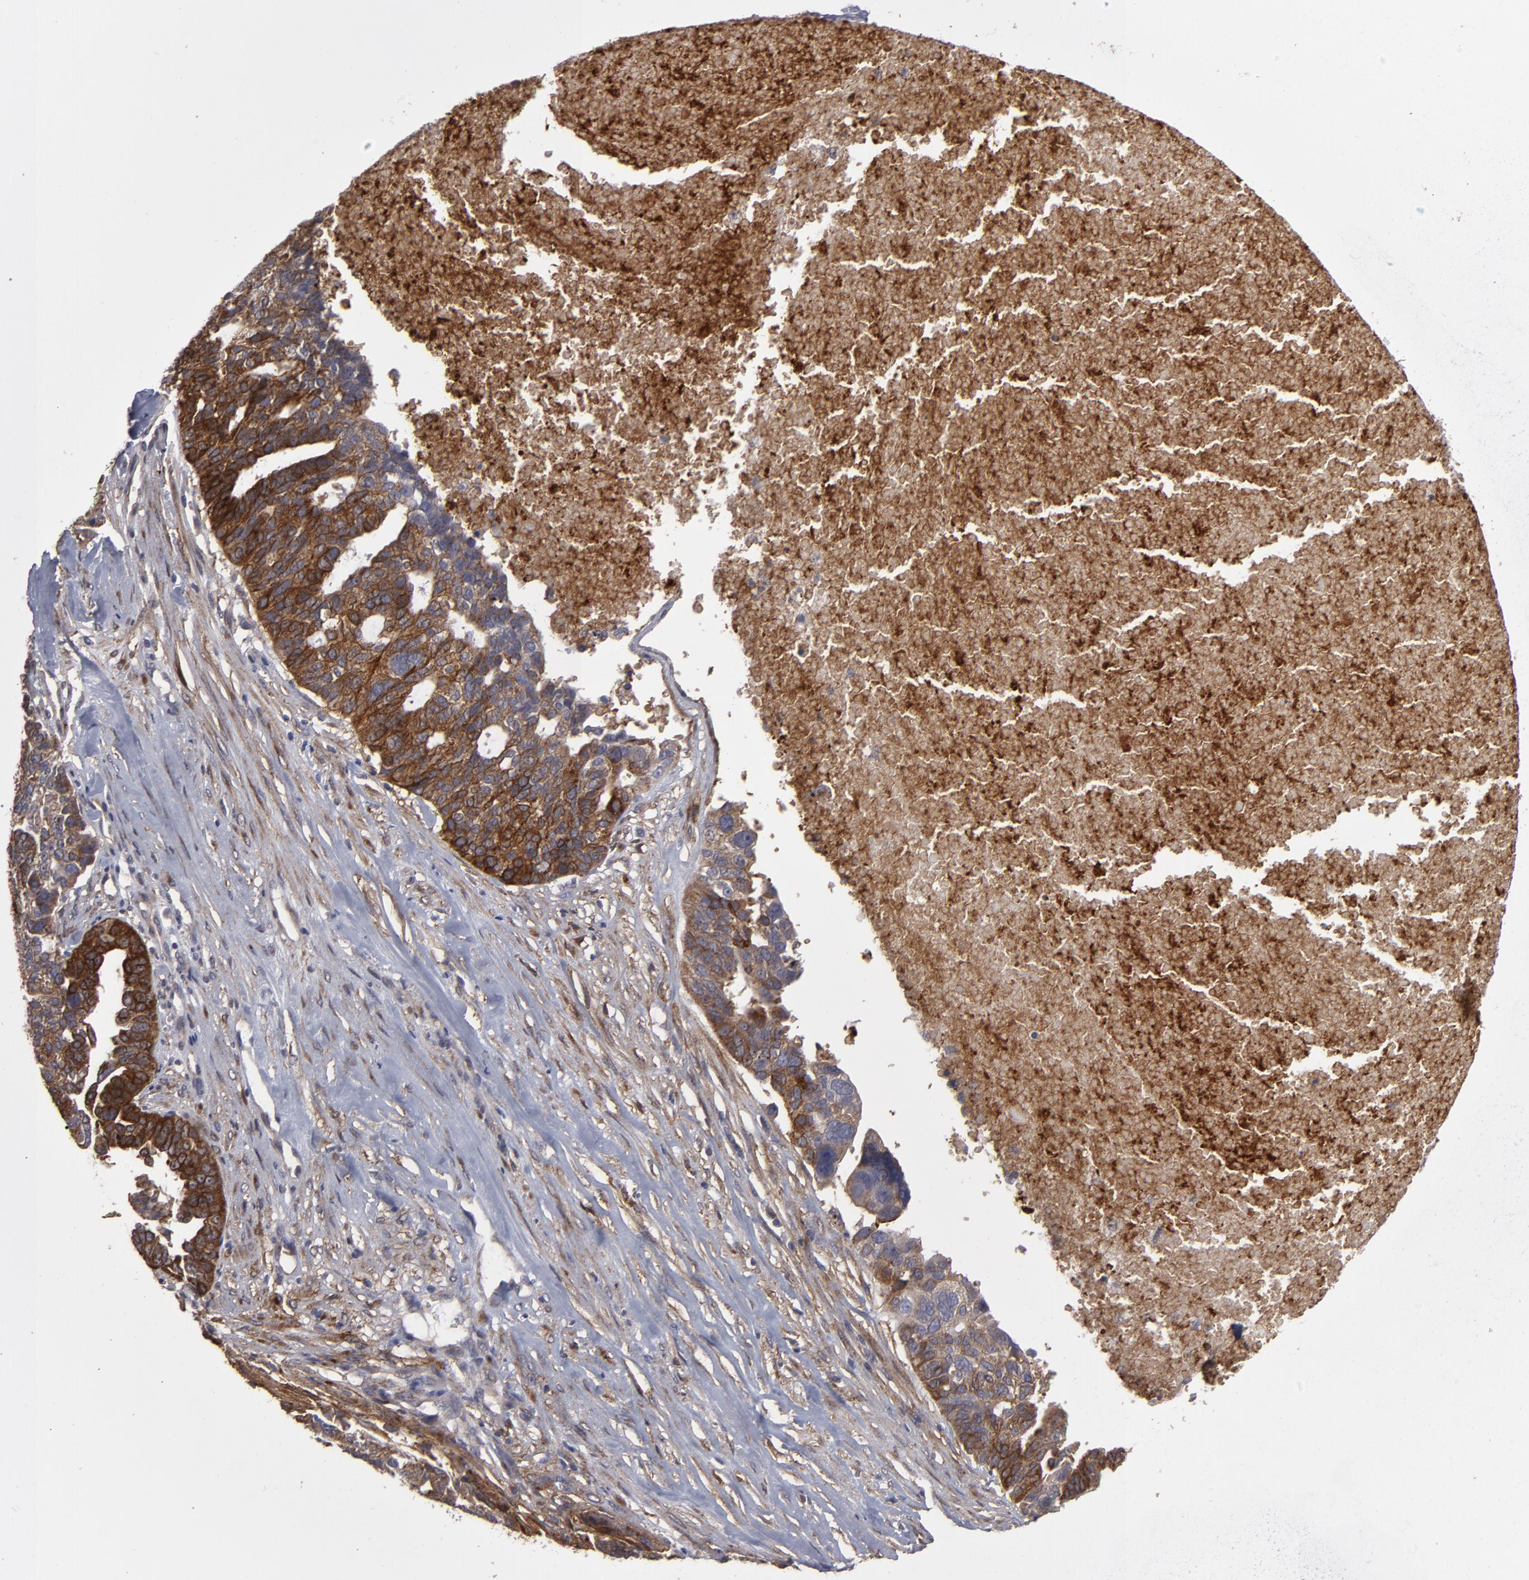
{"staining": {"intensity": "strong", "quantity": ">75%", "location": "cytoplasmic/membranous"}, "tissue": "ovarian cancer", "cell_type": "Tumor cells", "image_type": "cancer", "snomed": [{"axis": "morphology", "description": "Cystadenocarcinoma, serous, NOS"}, {"axis": "topography", "description": "Ovary"}], "caption": "A brown stain highlights strong cytoplasmic/membranous positivity of a protein in ovarian cancer (serous cystadenocarcinoma) tumor cells.", "gene": "ITGB5", "patient": {"sex": "female", "age": 59}}